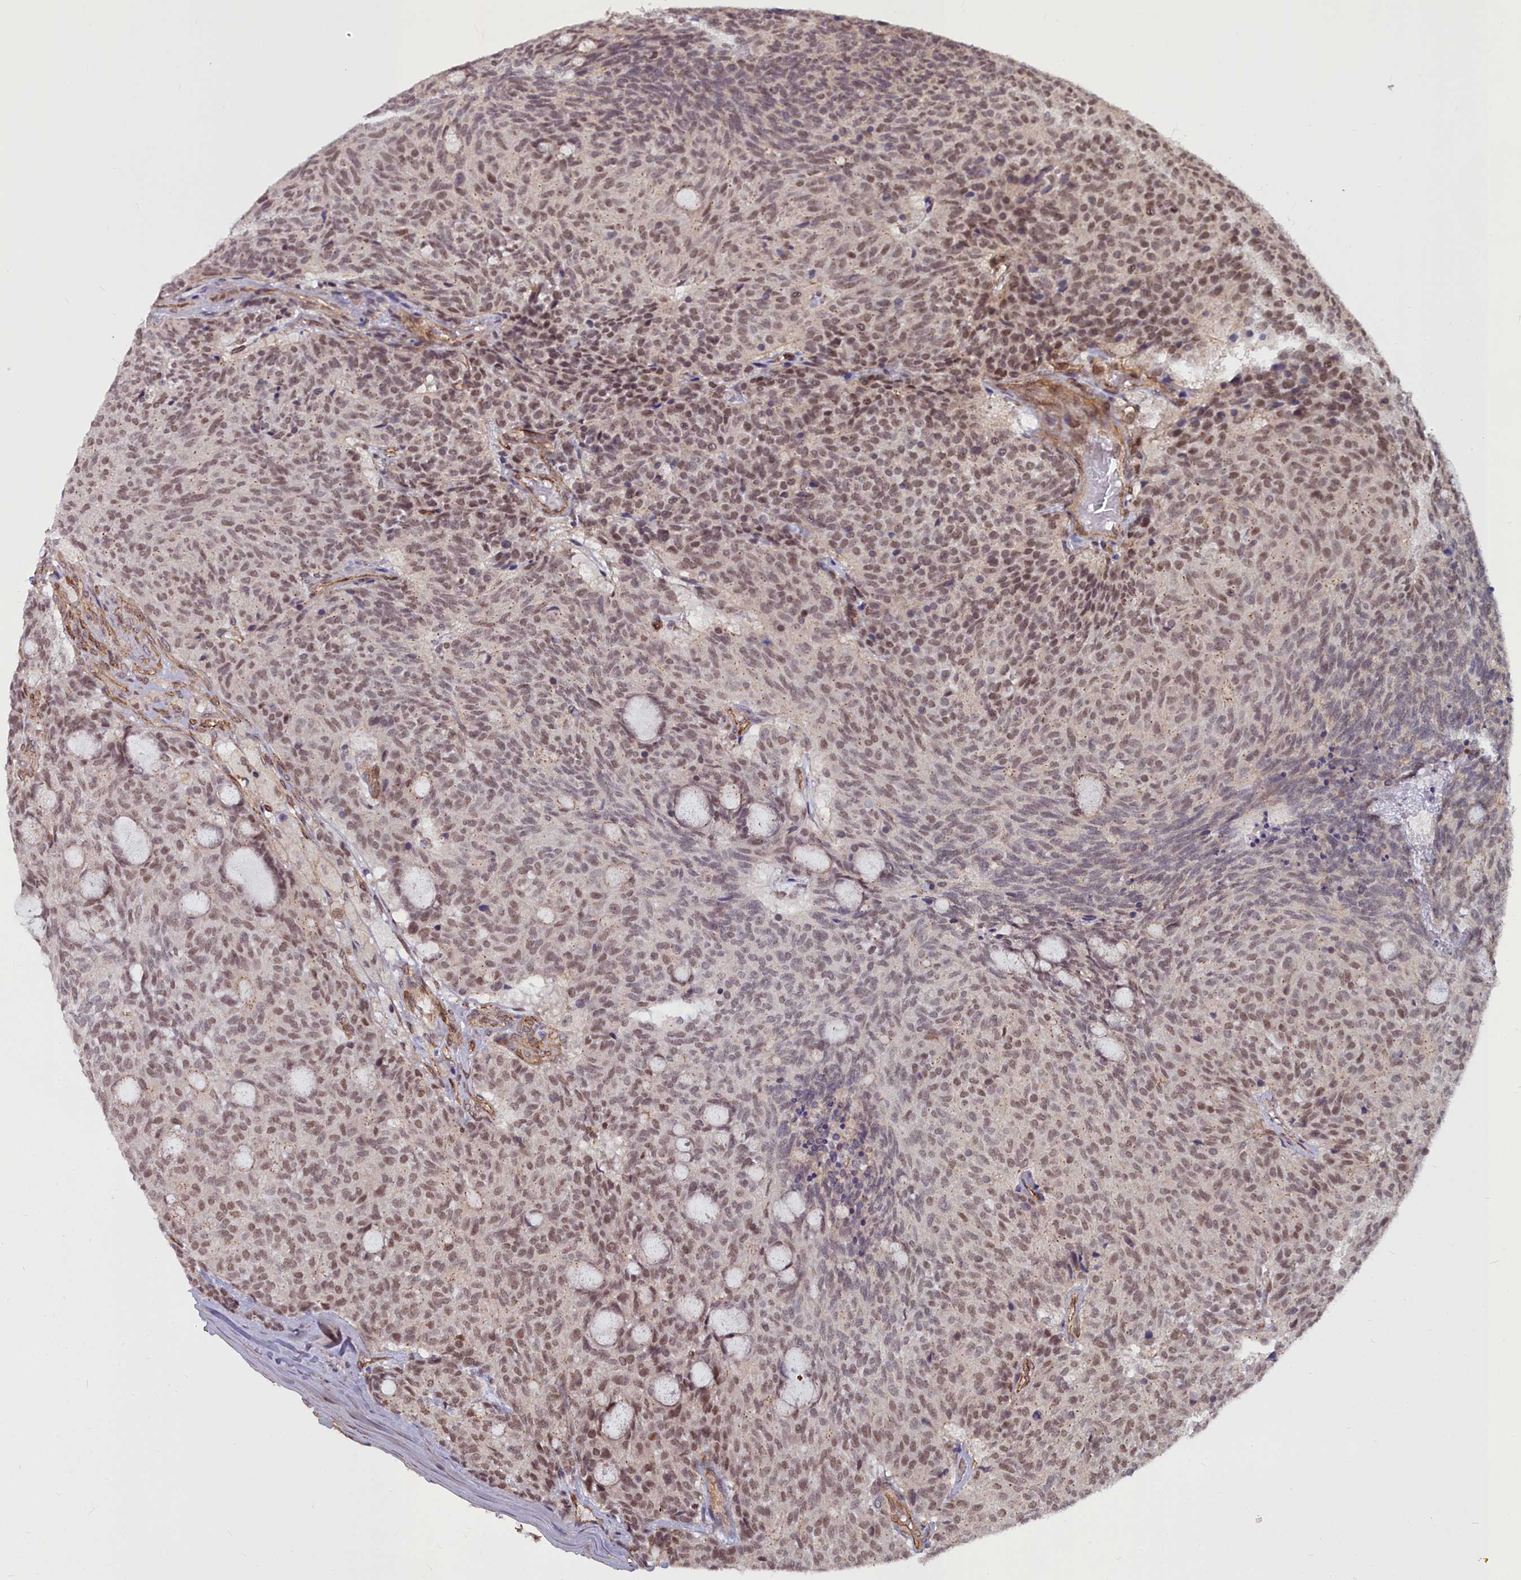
{"staining": {"intensity": "moderate", "quantity": ">75%", "location": "nuclear"}, "tissue": "carcinoid", "cell_type": "Tumor cells", "image_type": "cancer", "snomed": [{"axis": "morphology", "description": "Carcinoid, malignant, NOS"}, {"axis": "topography", "description": "Pancreas"}], "caption": "Malignant carcinoid was stained to show a protein in brown. There is medium levels of moderate nuclear expression in approximately >75% of tumor cells.", "gene": "YJU2", "patient": {"sex": "female", "age": 54}}